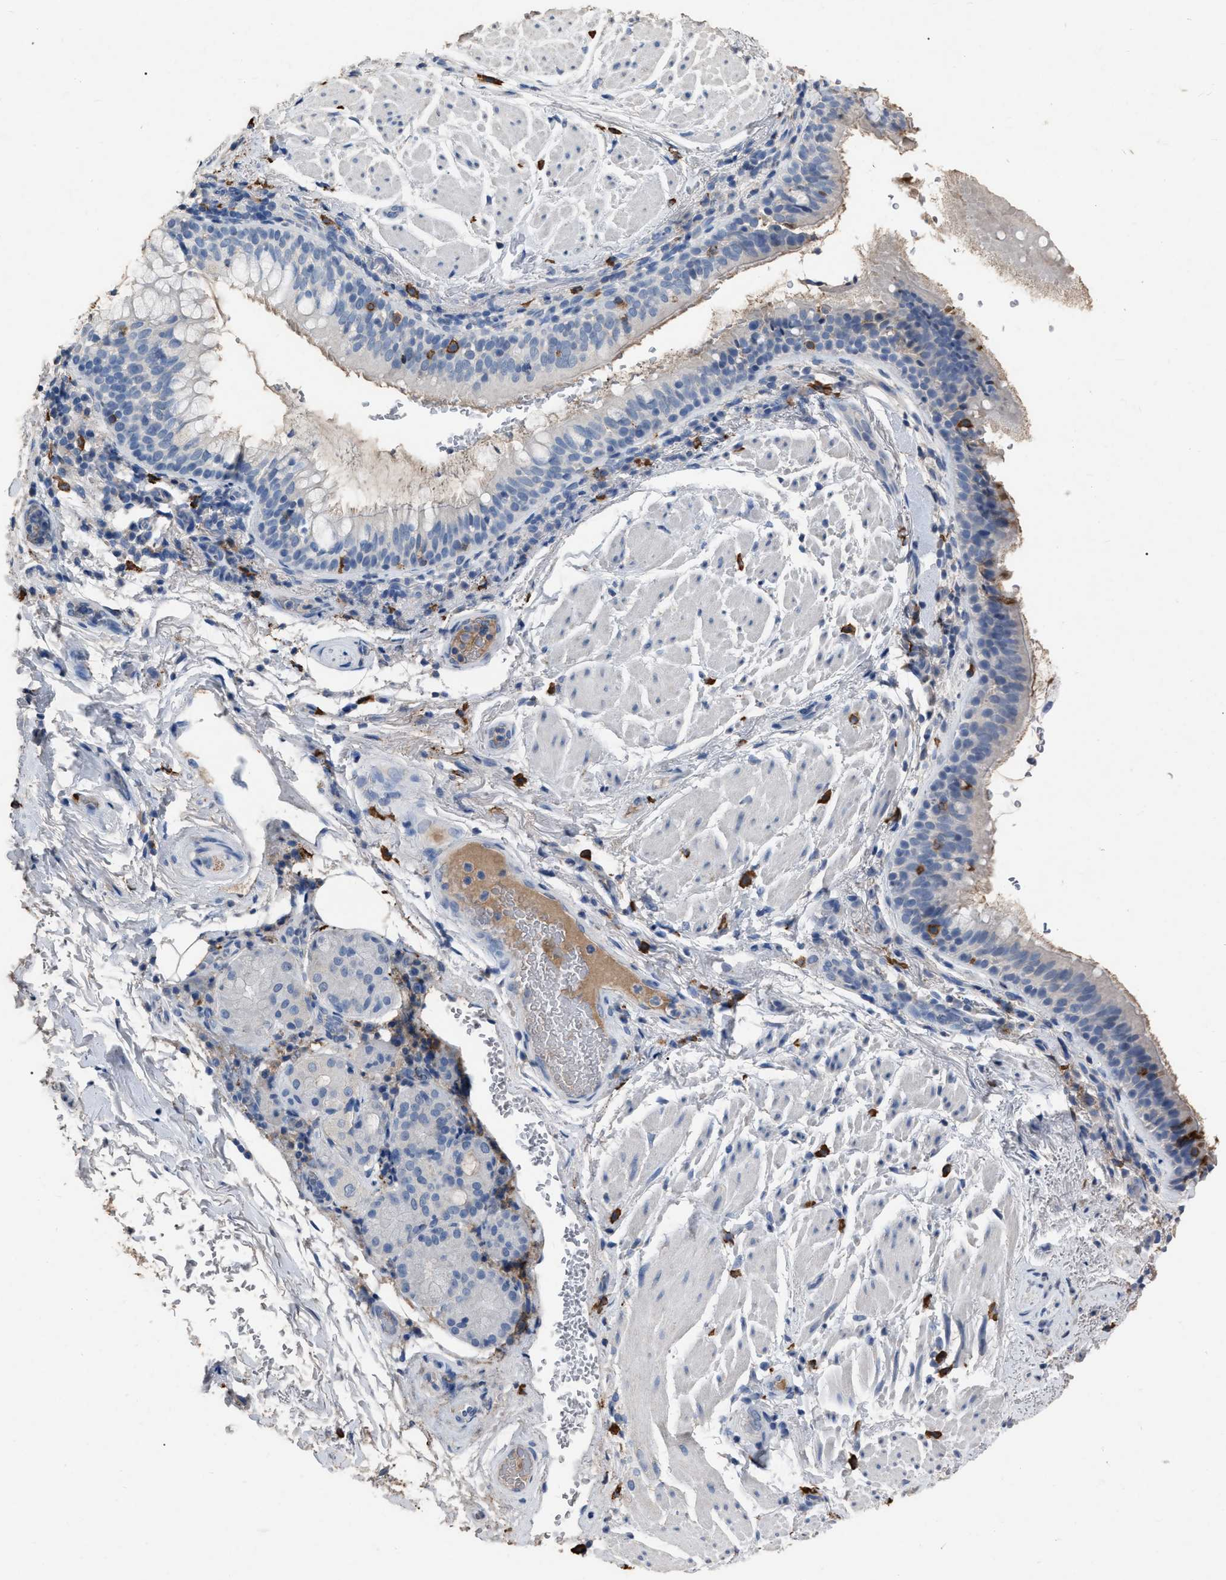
{"staining": {"intensity": "moderate", "quantity": "<25%", "location": "cytoplasmic/membranous"}, "tissue": "bronchus", "cell_type": "Respiratory epithelial cells", "image_type": "normal", "snomed": [{"axis": "morphology", "description": "Normal tissue, NOS"}, {"axis": "morphology", "description": "Inflammation, NOS"}, {"axis": "topography", "description": "Cartilage tissue"}, {"axis": "topography", "description": "Bronchus"}], "caption": "Brown immunohistochemical staining in benign bronchus shows moderate cytoplasmic/membranous staining in approximately <25% of respiratory epithelial cells. (brown staining indicates protein expression, while blue staining denotes nuclei).", "gene": "HABP2", "patient": {"sex": "male", "age": 77}}